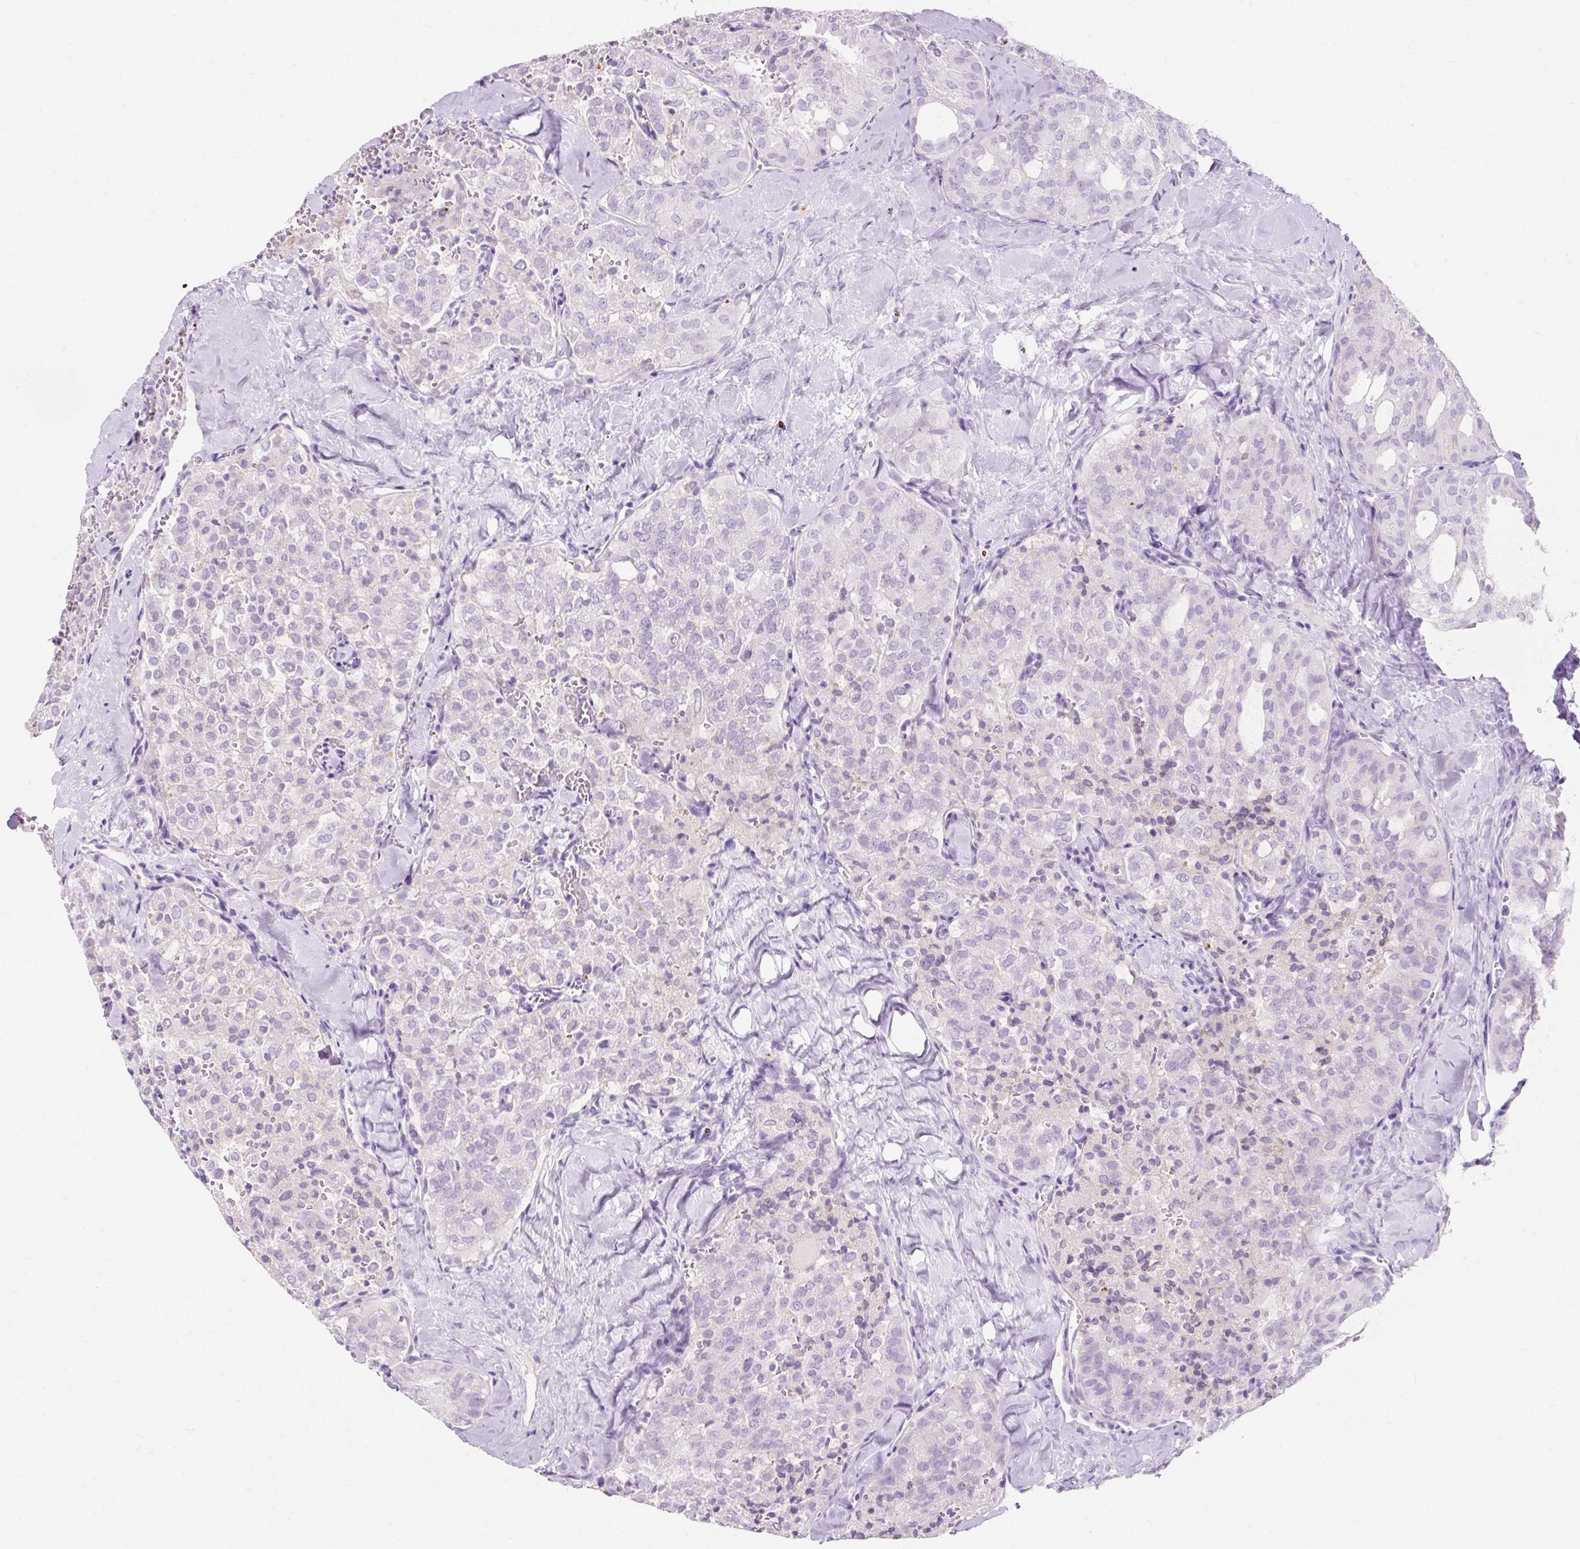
{"staining": {"intensity": "negative", "quantity": "none", "location": "none"}, "tissue": "thyroid cancer", "cell_type": "Tumor cells", "image_type": "cancer", "snomed": [{"axis": "morphology", "description": "Follicular adenoma carcinoma, NOS"}, {"axis": "topography", "description": "Thyroid gland"}], "caption": "Thyroid cancer stained for a protein using immunohistochemistry (IHC) shows no expression tumor cells.", "gene": "CLDN25", "patient": {"sex": "male", "age": 75}}